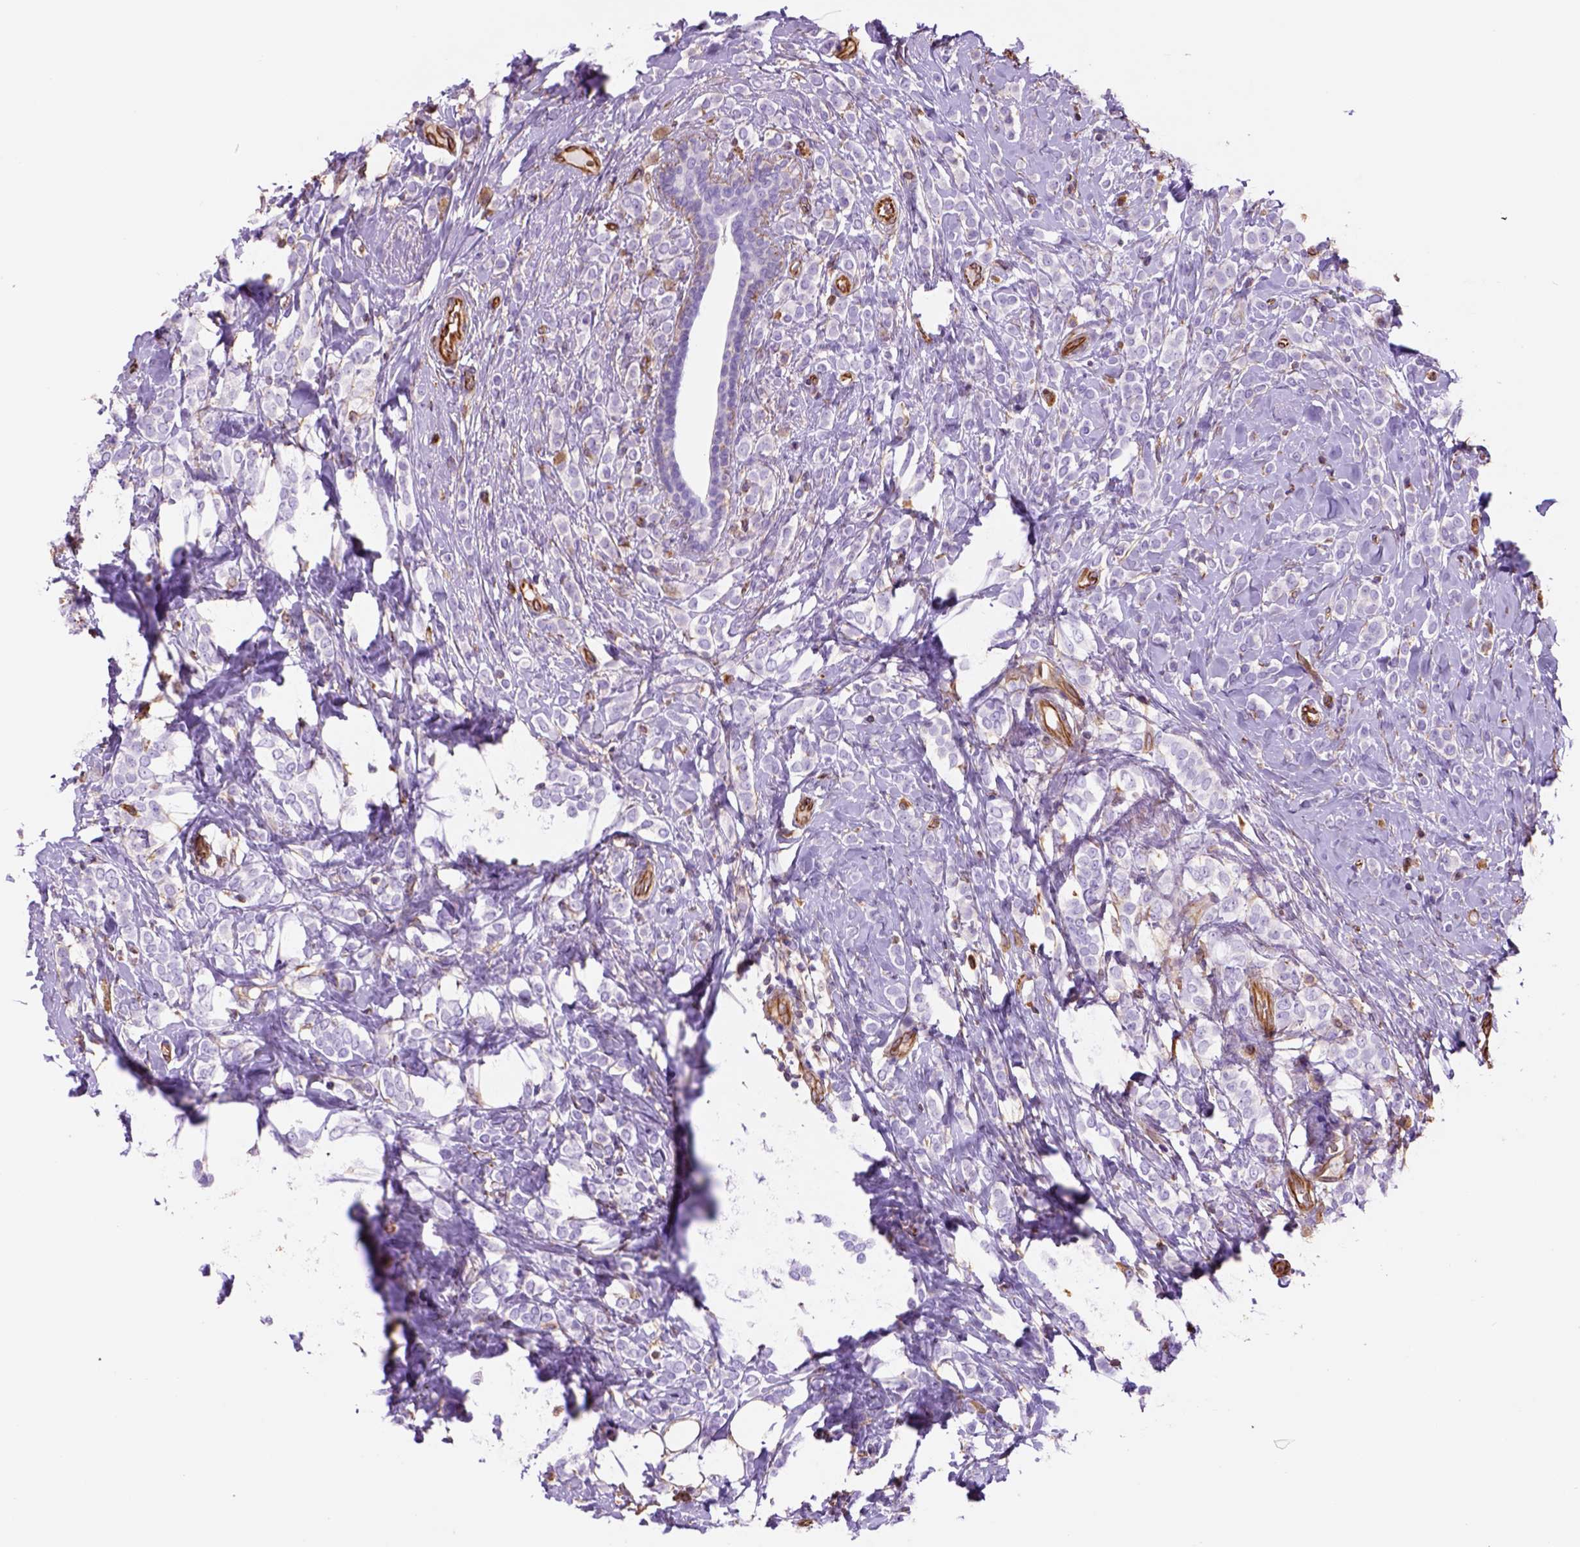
{"staining": {"intensity": "negative", "quantity": "none", "location": "none"}, "tissue": "breast cancer", "cell_type": "Tumor cells", "image_type": "cancer", "snomed": [{"axis": "morphology", "description": "Lobular carcinoma"}, {"axis": "topography", "description": "Breast"}], "caption": "The micrograph exhibits no significant positivity in tumor cells of breast cancer.", "gene": "ZZZ3", "patient": {"sex": "female", "age": 49}}